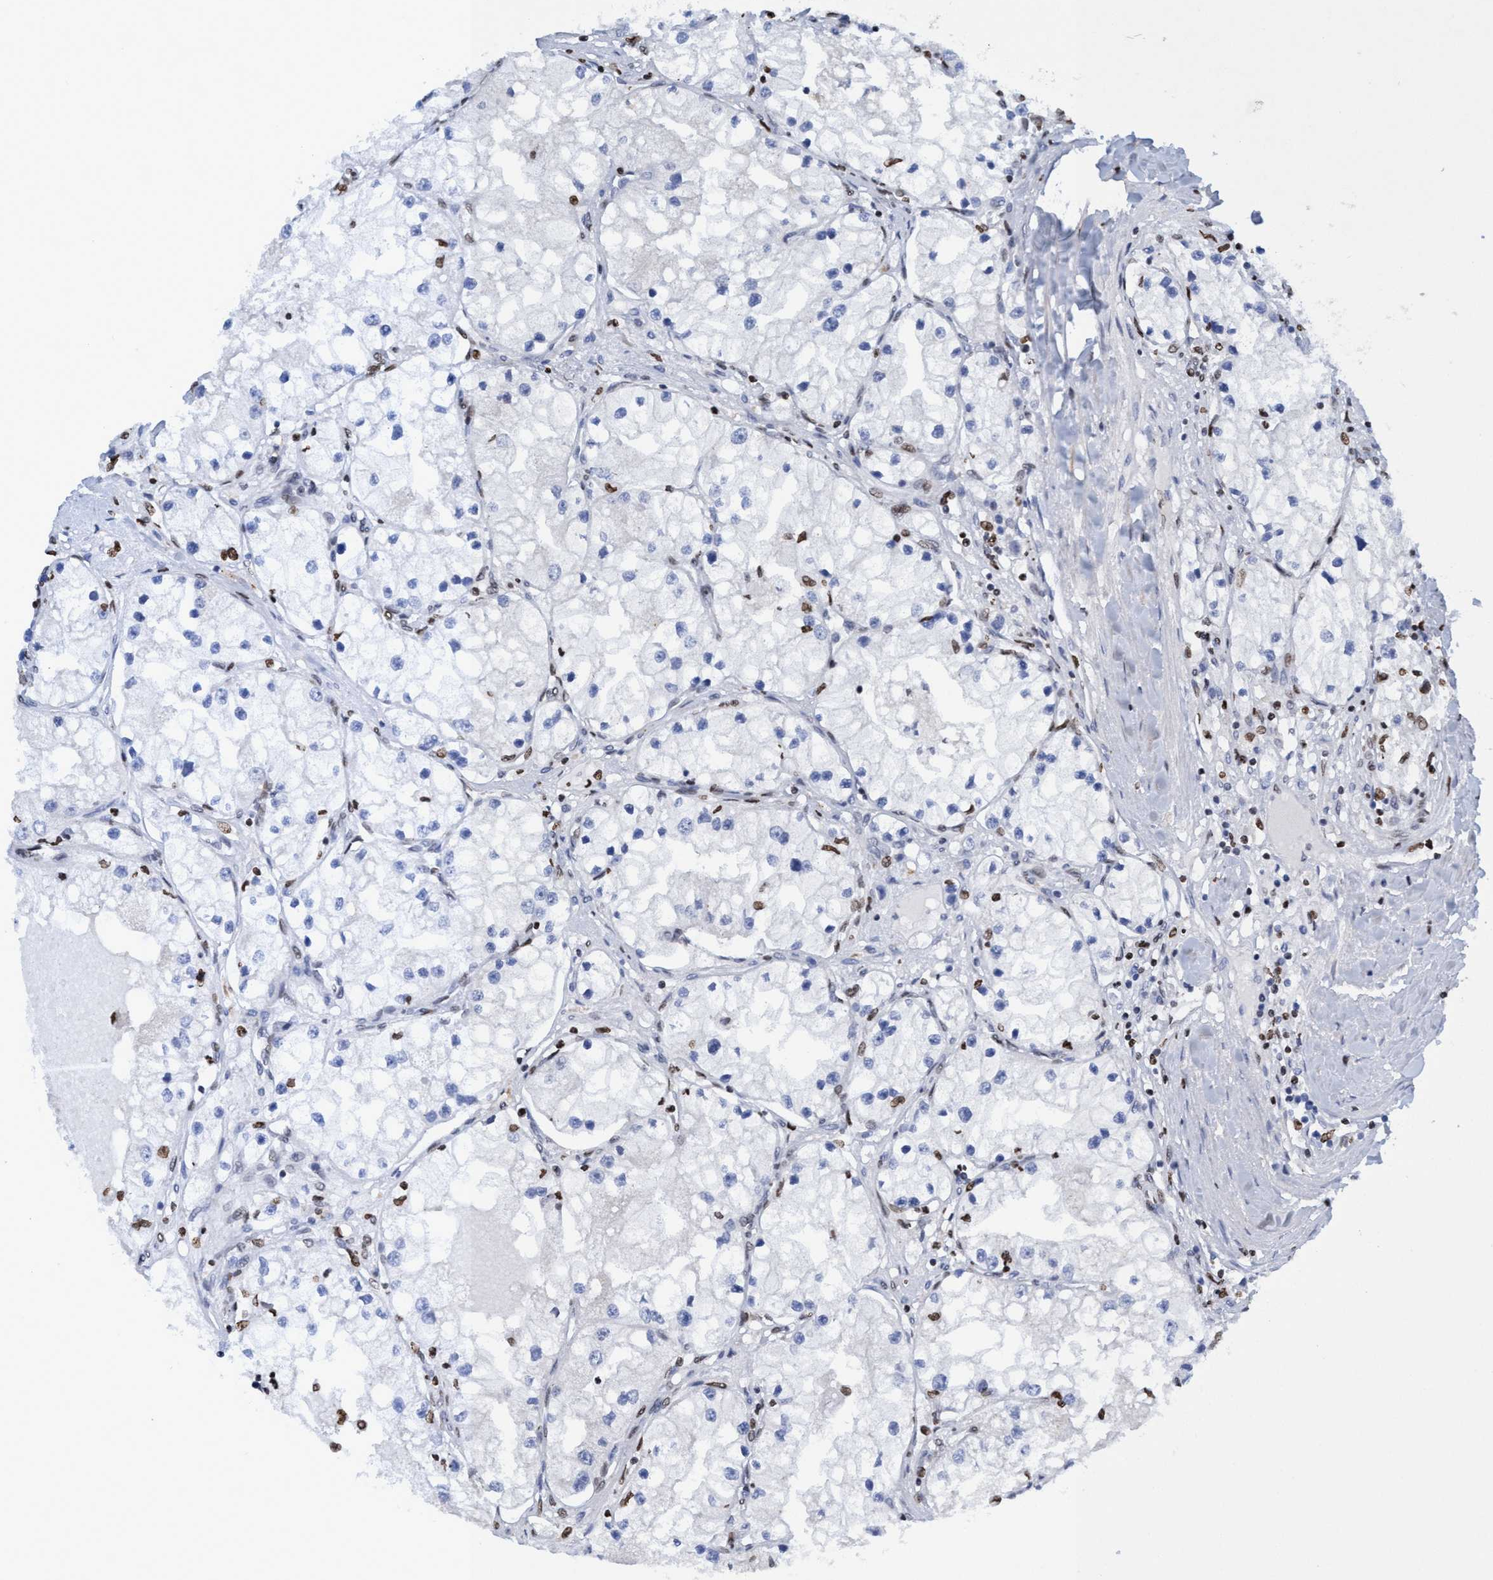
{"staining": {"intensity": "negative", "quantity": "none", "location": "none"}, "tissue": "renal cancer", "cell_type": "Tumor cells", "image_type": "cancer", "snomed": [{"axis": "morphology", "description": "Adenocarcinoma, NOS"}, {"axis": "topography", "description": "Kidney"}], "caption": "Renal cancer (adenocarcinoma) stained for a protein using immunohistochemistry displays no positivity tumor cells.", "gene": "CBX2", "patient": {"sex": "male", "age": 68}}